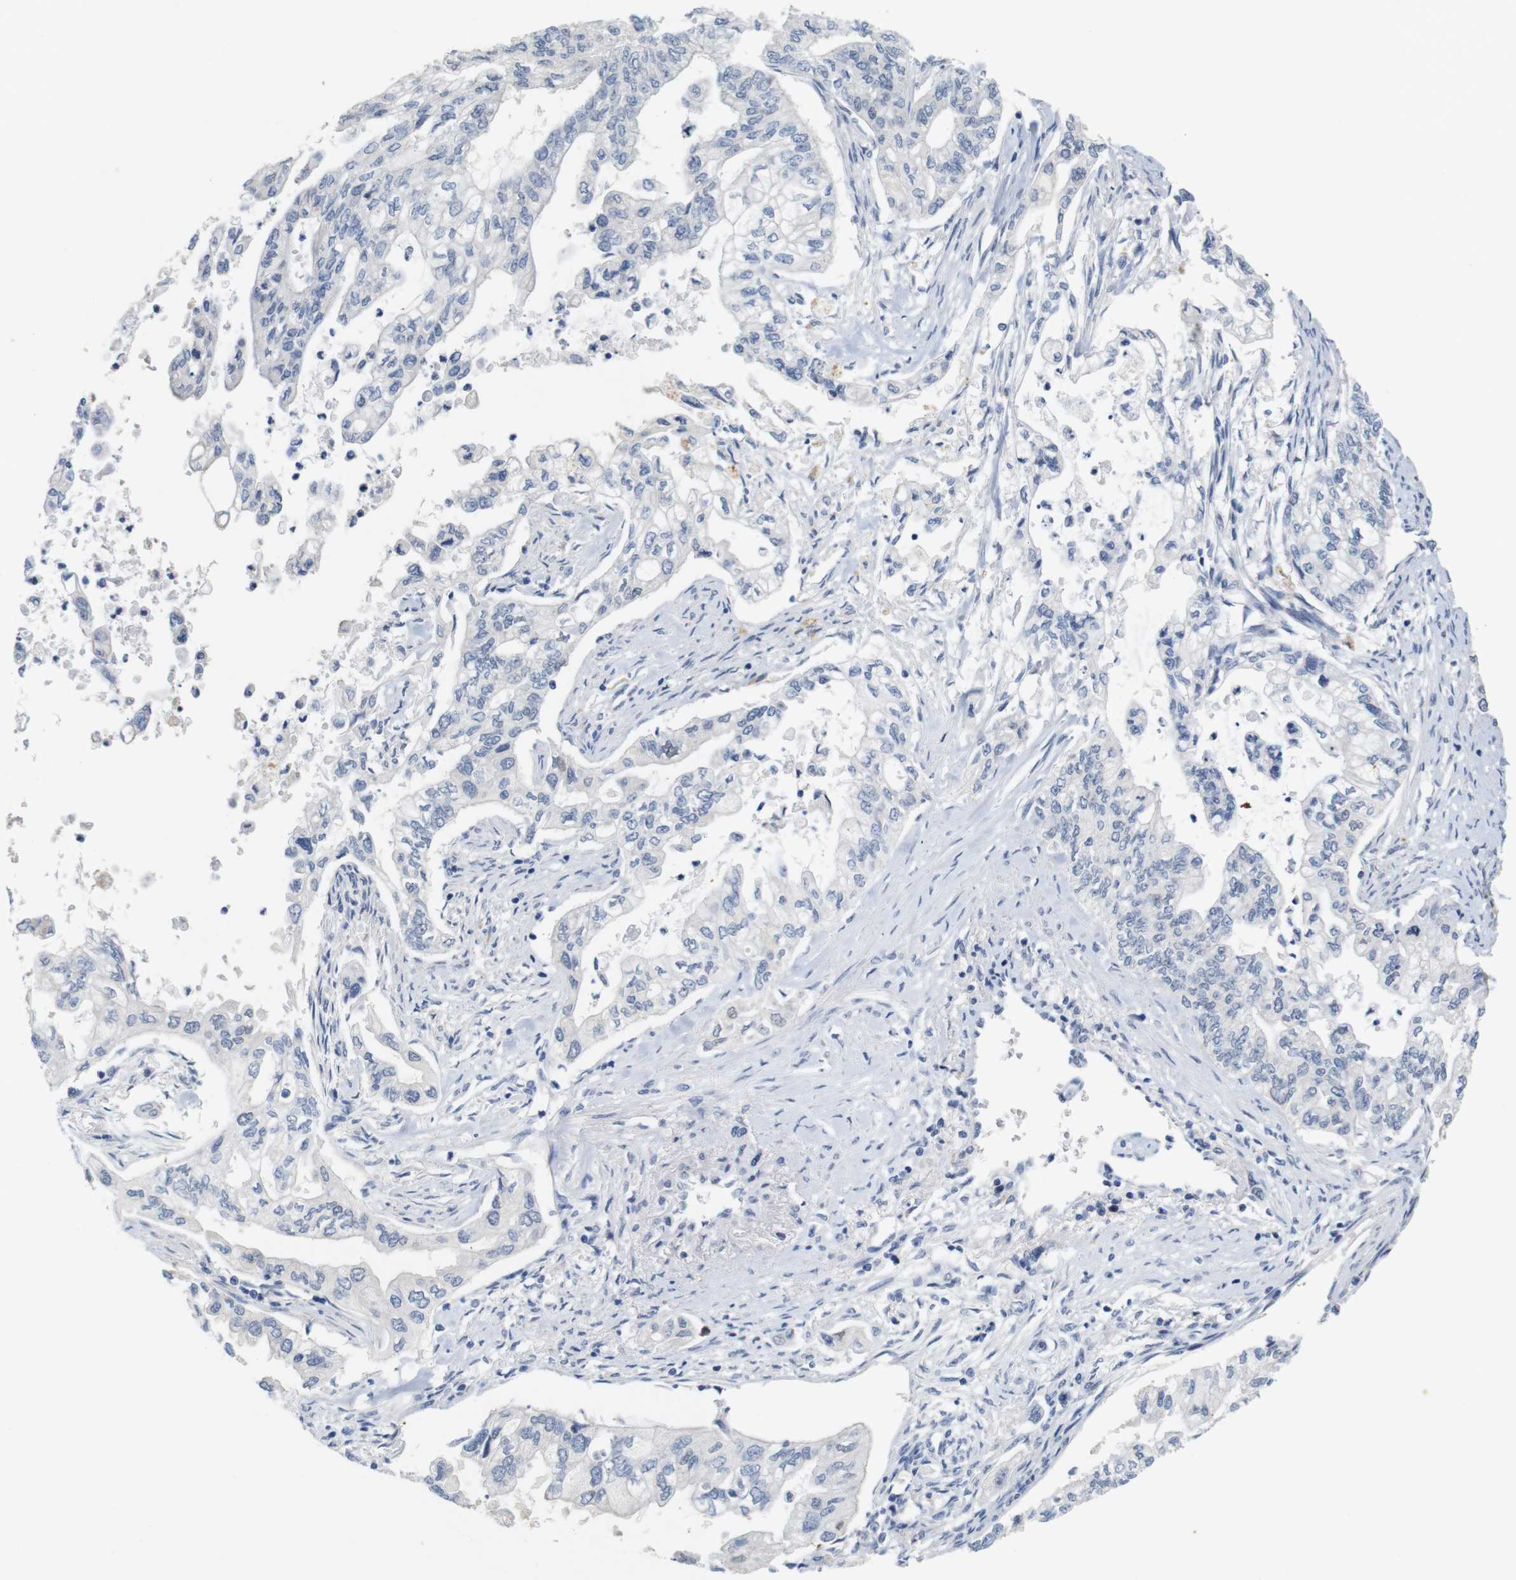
{"staining": {"intensity": "negative", "quantity": "none", "location": "none"}, "tissue": "pancreatic cancer", "cell_type": "Tumor cells", "image_type": "cancer", "snomed": [{"axis": "morphology", "description": "Normal tissue, NOS"}, {"axis": "topography", "description": "Pancreas"}], "caption": "This is an immunohistochemistry histopathology image of pancreatic cancer. There is no positivity in tumor cells.", "gene": "CDK2", "patient": {"sex": "male", "age": 42}}